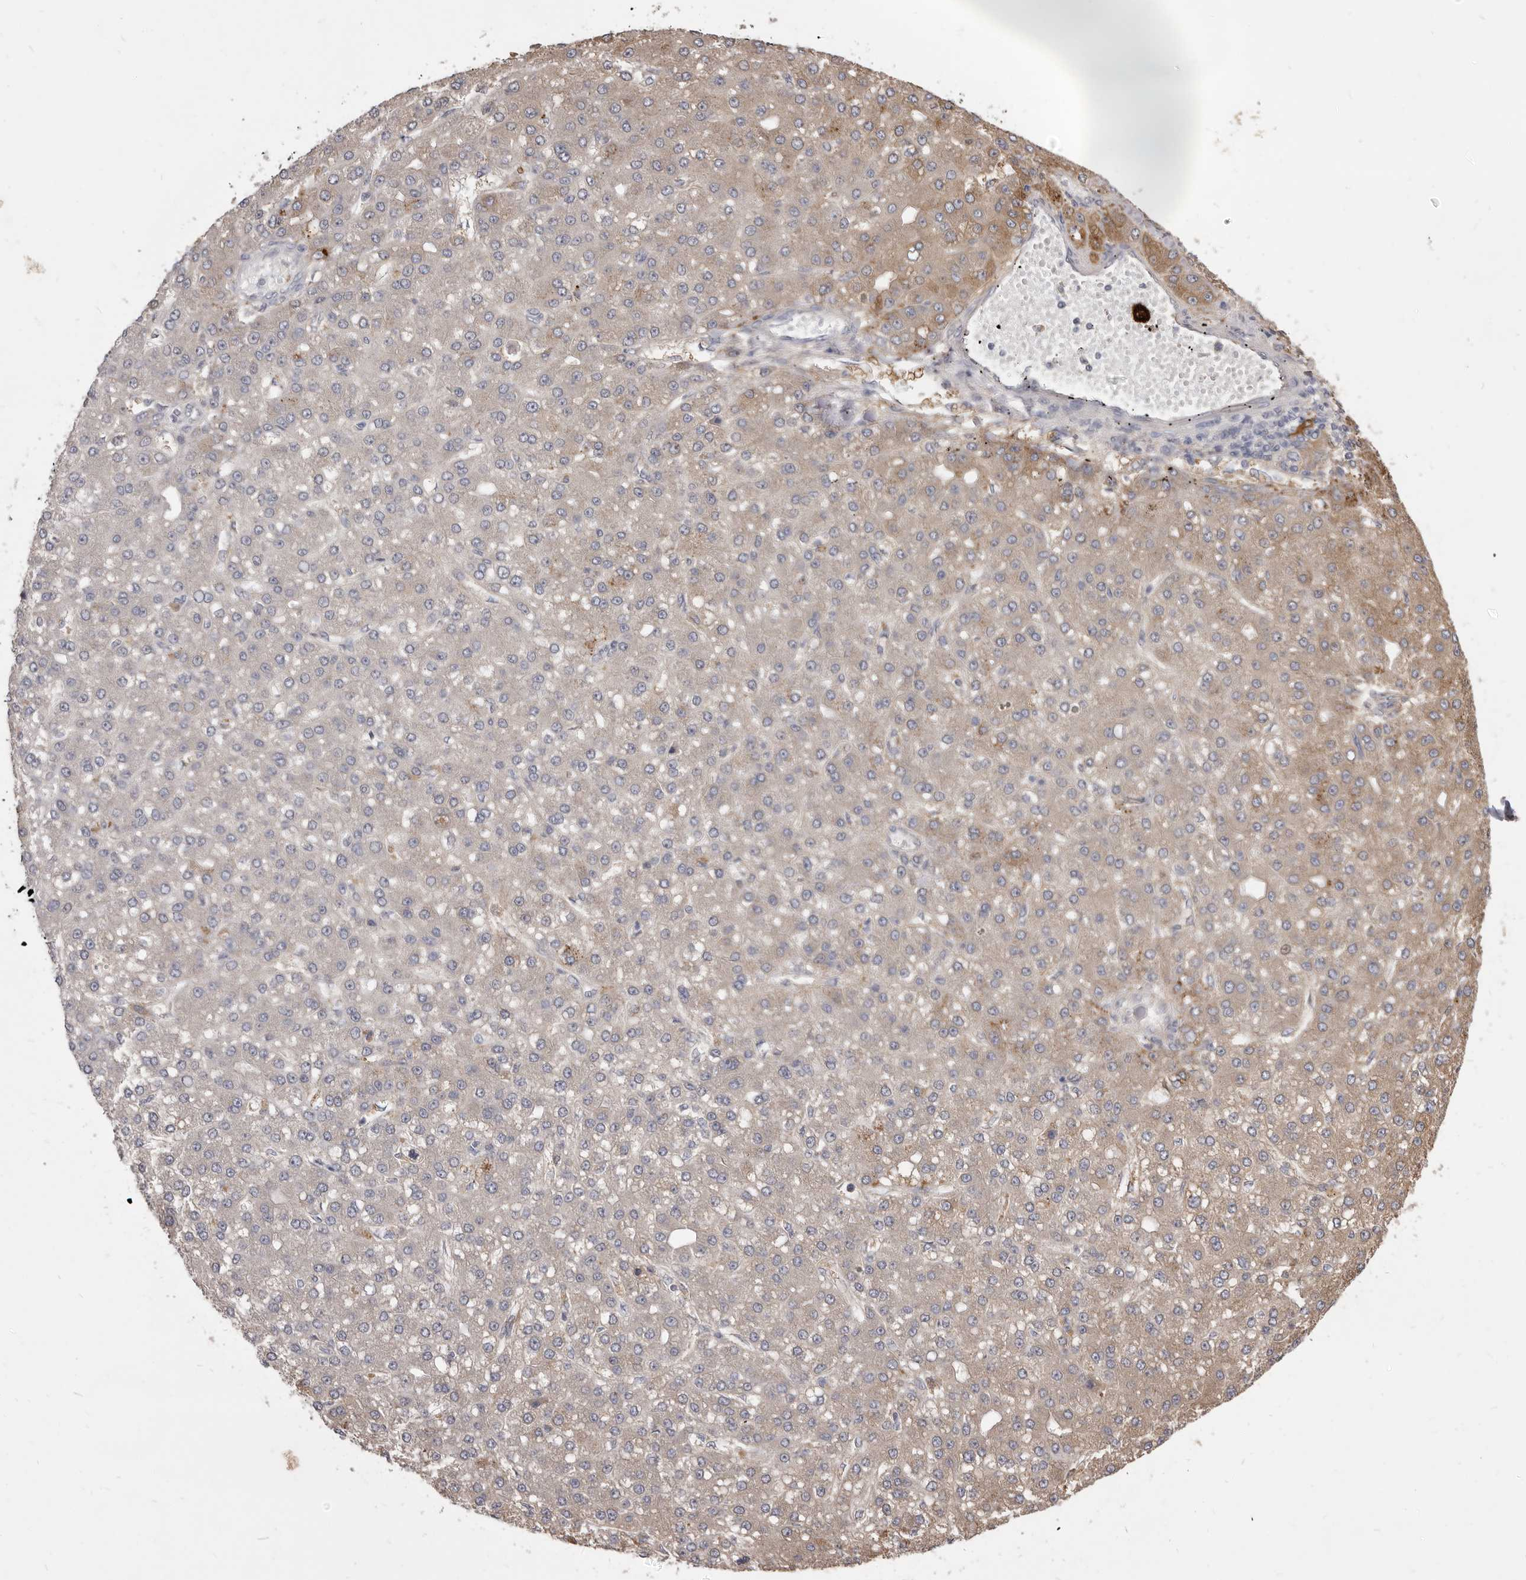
{"staining": {"intensity": "weak", "quantity": "<25%", "location": "cytoplasmic/membranous"}, "tissue": "liver cancer", "cell_type": "Tumor cells", "image_type": "cancer", "snomed": [{"axis": "morphology", "description": "Carcinoma, Hepatocellular, NOS"}, {"axis": "topography", "description": "Liver"}], "caption": "Liver cancer was stained to show a protein in brown. There is no significant expression in tumor cells. (Stains: DAB immunohistochemistry (IHC) with hematoxylin counter stain, Microscopy: brightfield microscopy at high magnification).", "gene": "VPS45", "patient": {"sex": "male", "age": 67}}